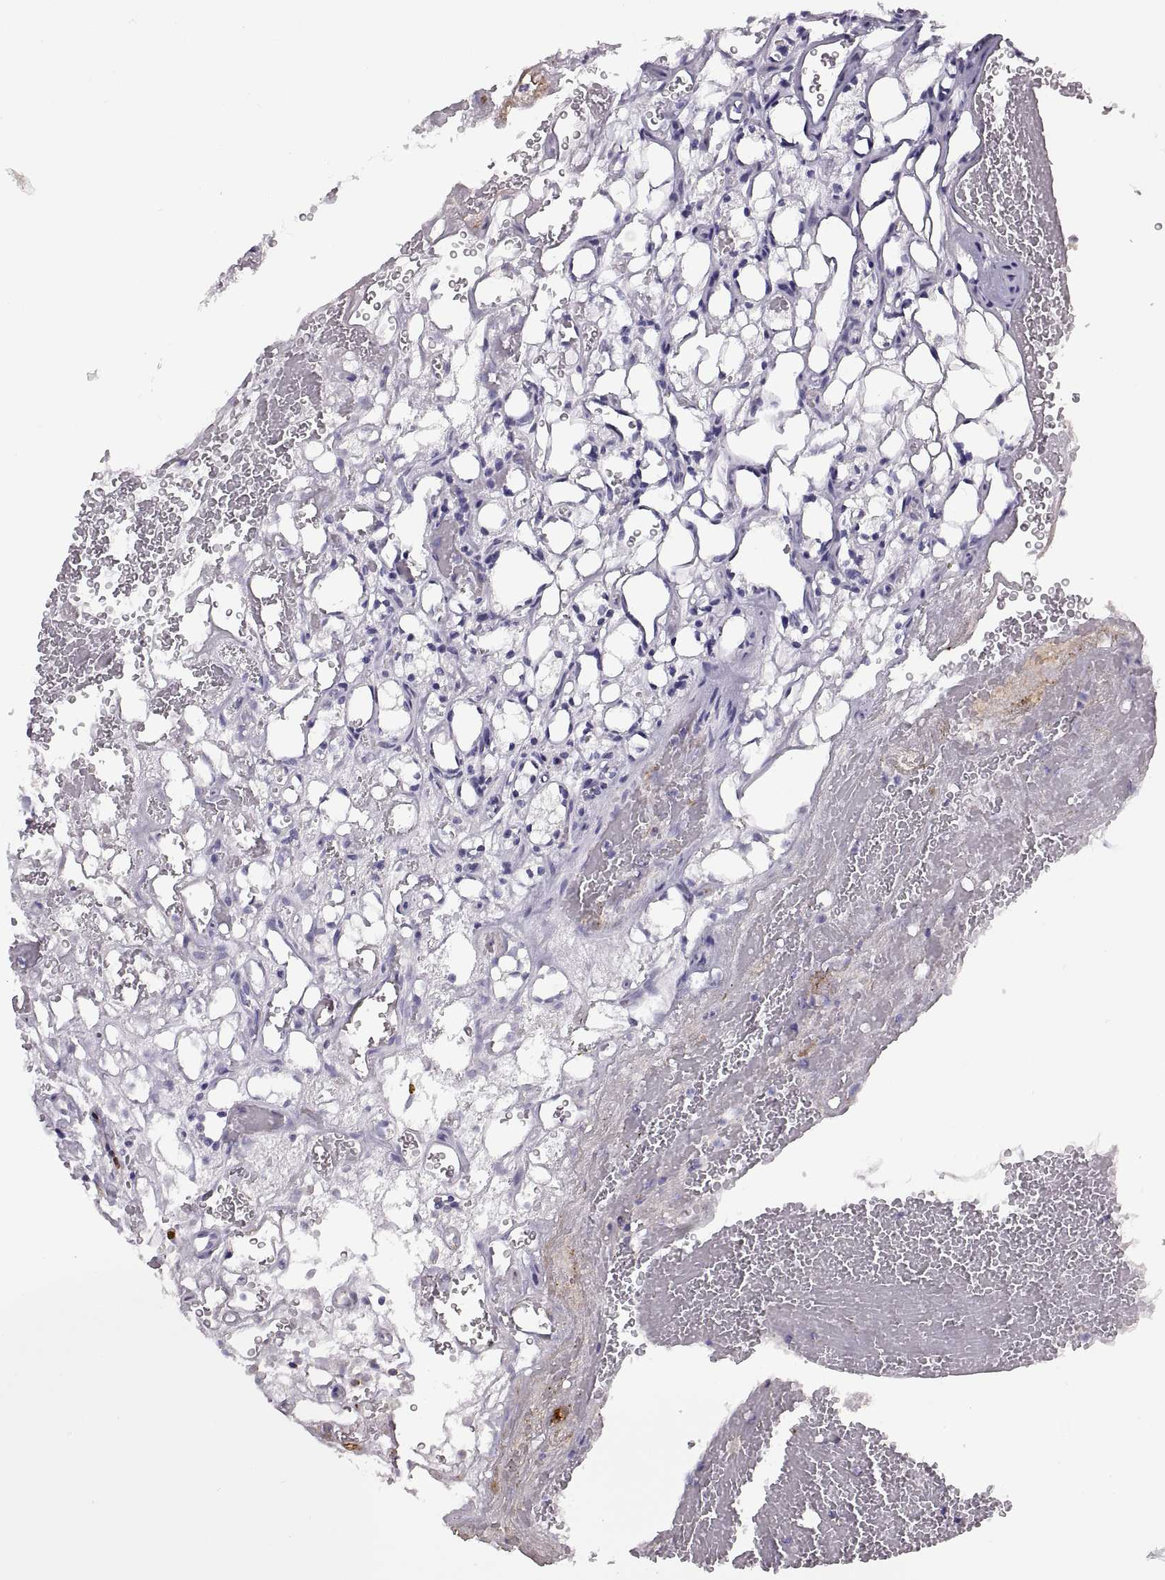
{"staining": {"intensity": "negative", "quantity": "none", "location": "none"}, "tissue": "renal cancer", "cell_type": "Tumor cells", "image_type": "cancer", "snomed": [{"axis": "morphology", "description": "Adenocarcinoma, NOS"}, {"axis": "topography", "description": "Kidney"}], "caption": "Tumor cells are negative for protein expression in human renal cancer. Brightfield microscopy of immunohistochemistry (IHC) stained with DAB (3,3'-diaminobenzidine) (brown) and hematoxylin (blue), captured at high magnification.", "gene": "MAGEB18", "patient": {"sex": "female", "age": 69}}